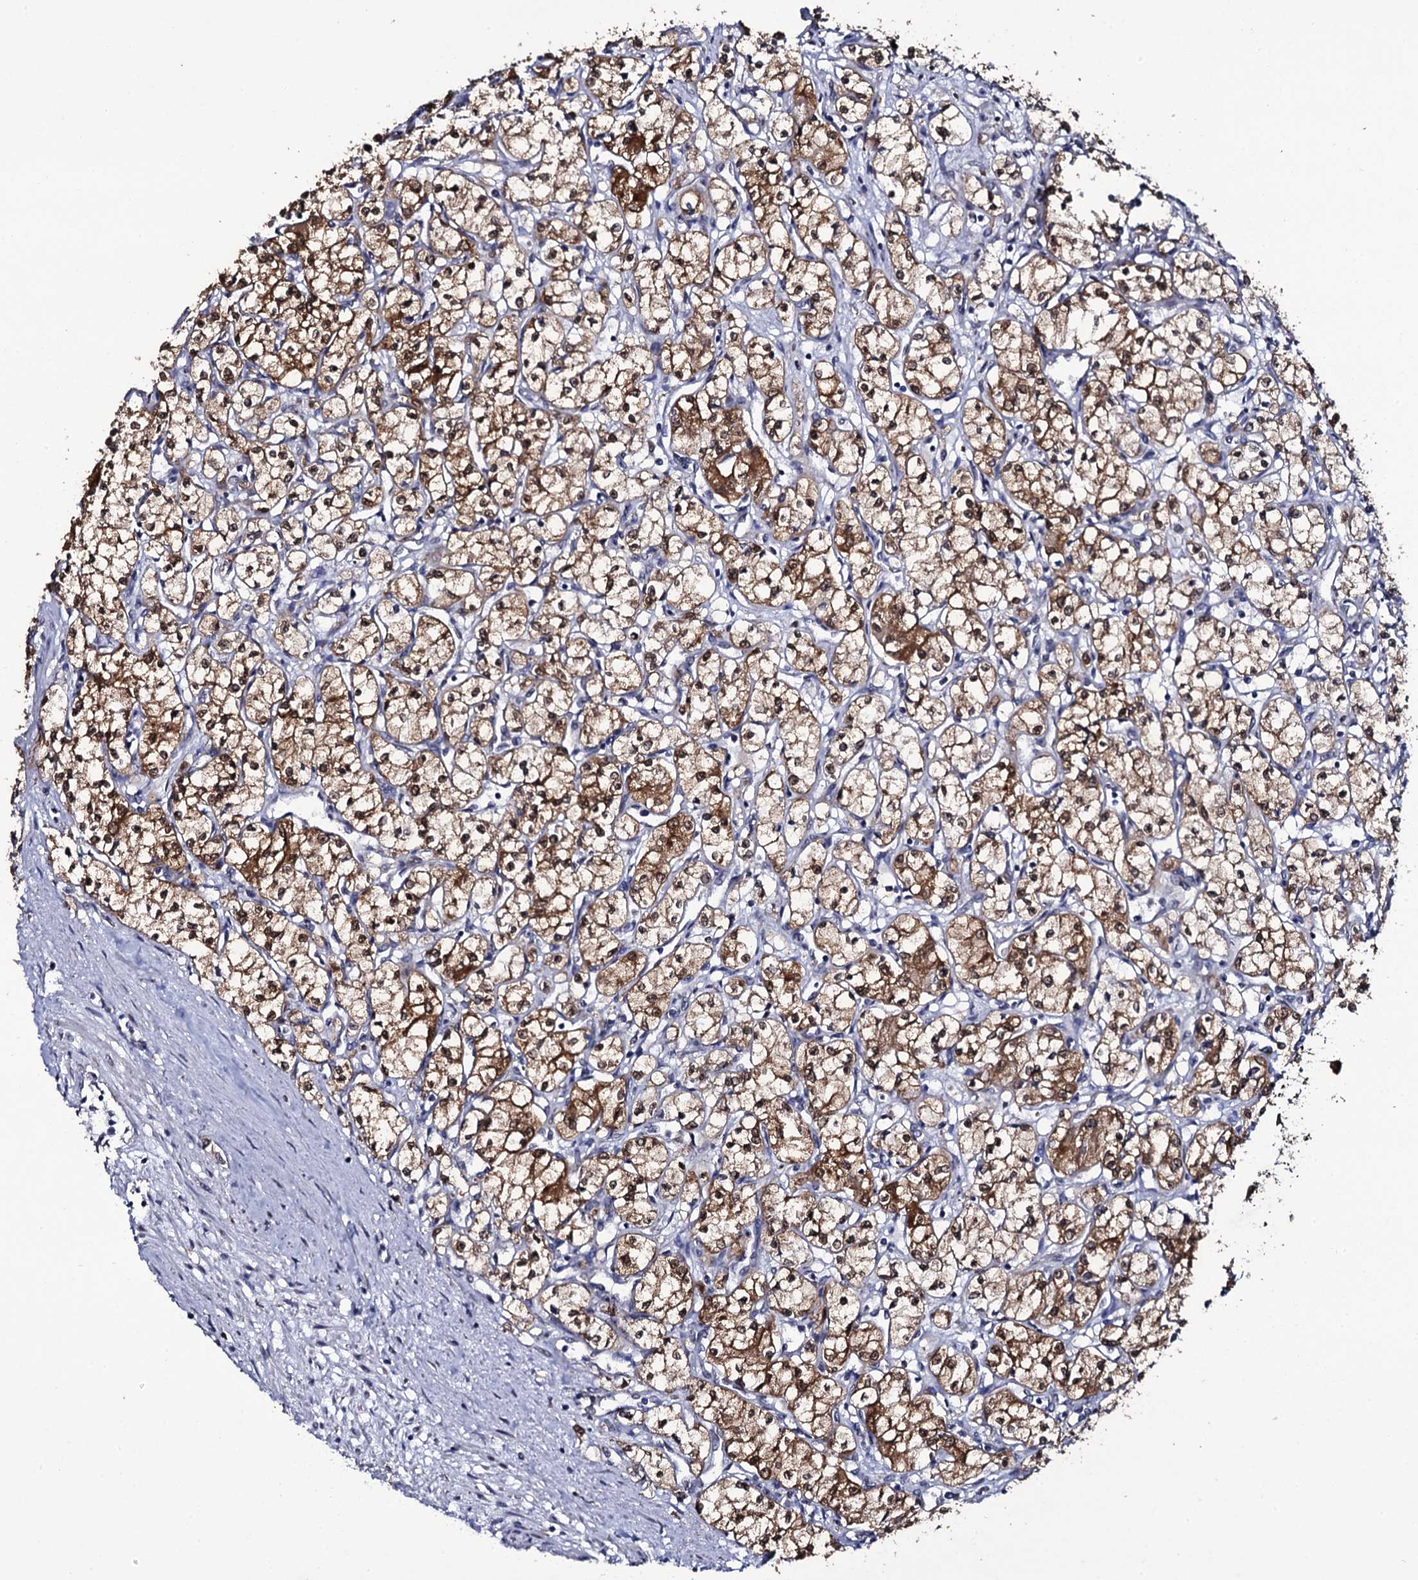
{"staining": {"intensity": "strong", "quantity": "25%-75%", "location": "cytoplasmic/membranous"}, "tissue": "renal cancer", "cell_type": "Tumor cells", "image_type": "cancer", "snomed": [{"axis": "morphology", "description": "Adenocarcinoma, NOS"}, {"axis": "topography", "description": "Kidney"}], "caption": "Strong cytoplasmic/membranous staining for a protein is appreciated in about 25%-75% of tumor cells of adenocarcinoma (renal) using immunohistochemistry (IHC).", "gene": "CRYL1", "patient": {"sex": "male", "age": 59}}